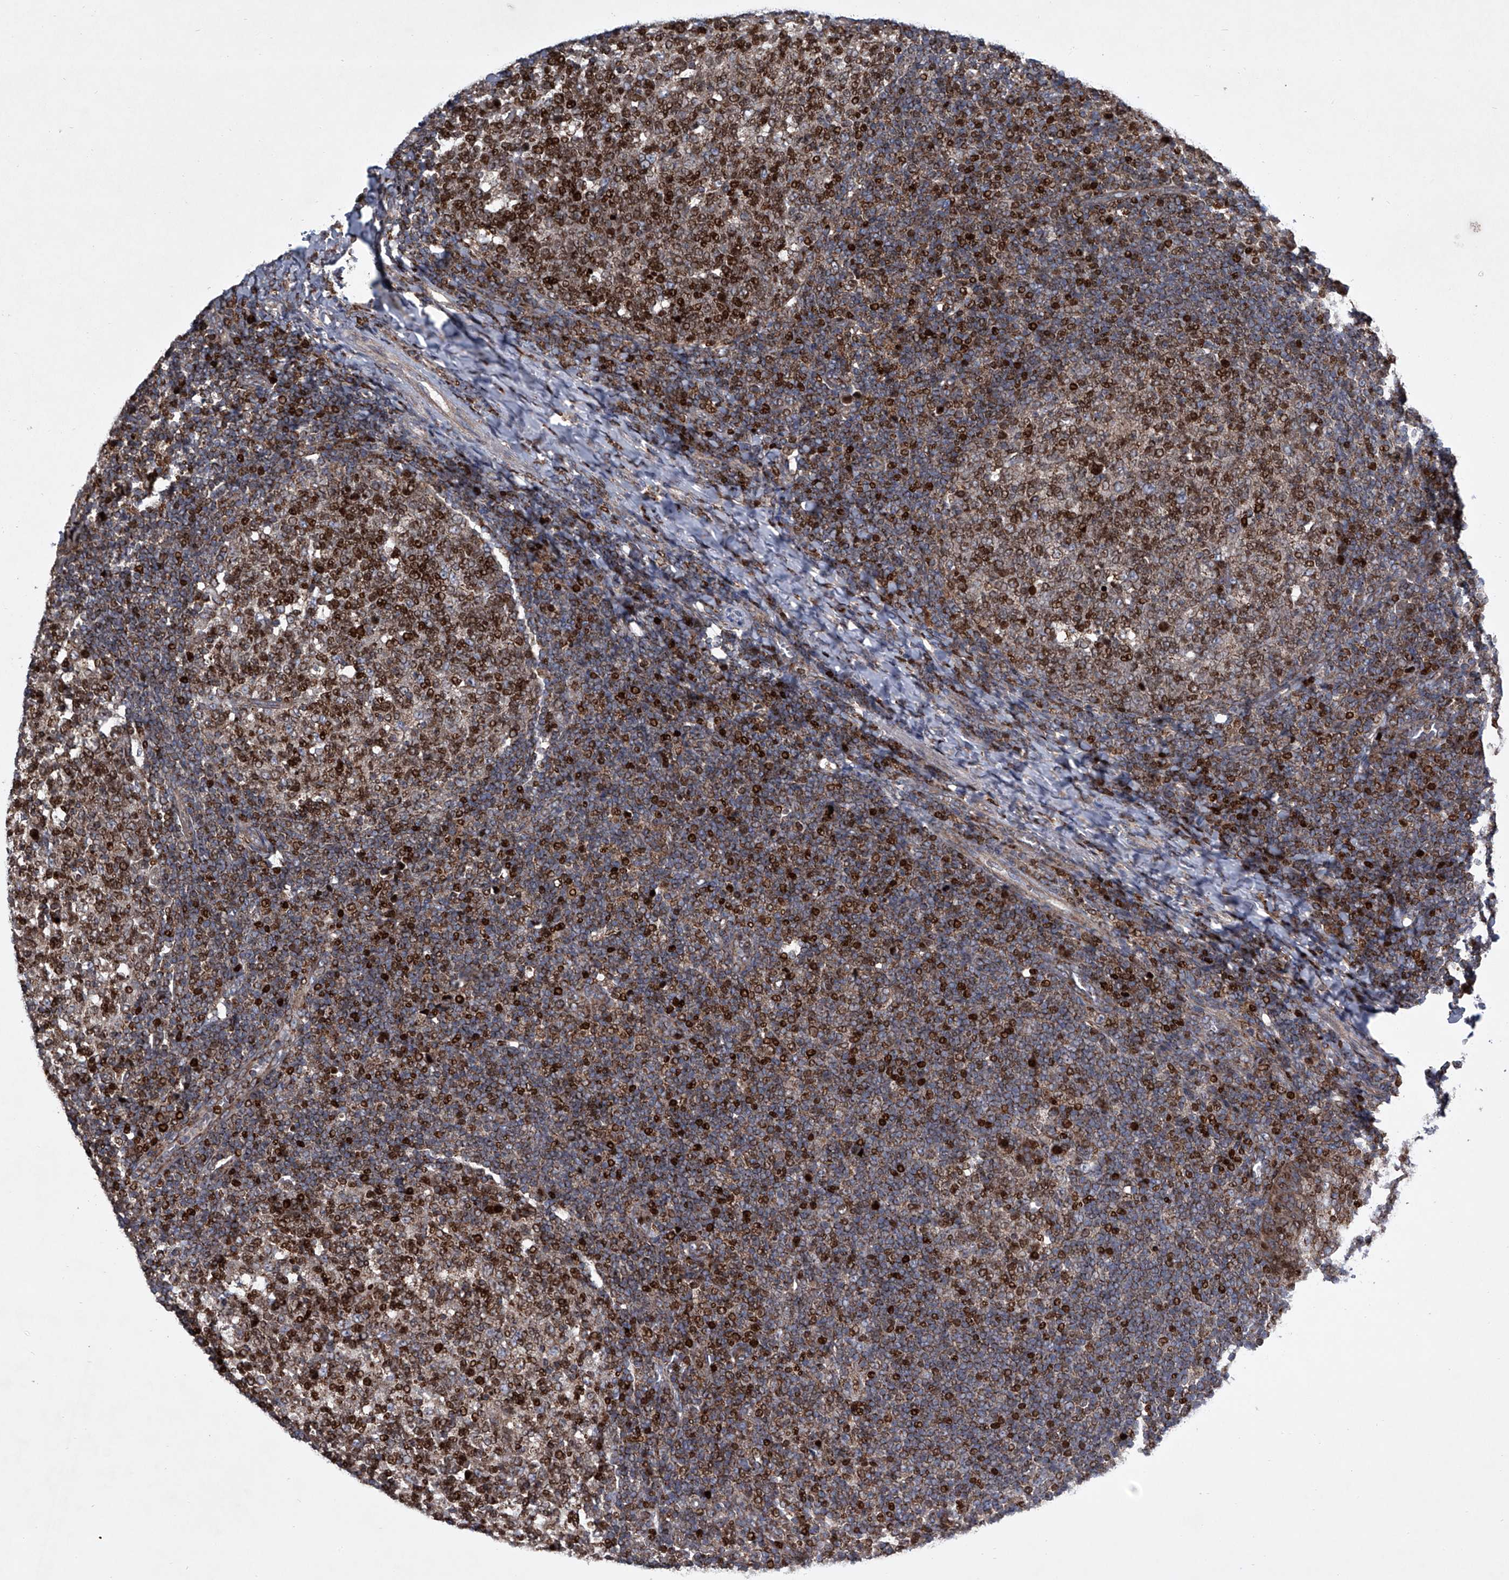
{"staining": {"intensity": "strong", "quantity": "25%-75%", "location": "cytoplasmic/membranous,nuclear"}, "tissue": "tonsil", "cell_type": "Germinal center cells", "image_type": "normal", "snomed": [{"axis": "morphology", "description": "Normal tissue, NOS"}, {"axis": "topography", "description": "Tonsil"}], "caption": "Immunohistochemistry micrograph of normal tonsil: human tonsil stained using IHC shows high levels of strong protein expression localized specifically in the cytoplasmic/membranous,nuclear of germinal center cells, appearing as a cytoplasmic/membranous,nuclear brown color.", "gene": "STRADA", "patient": {"sex": "female", "age": 19}}